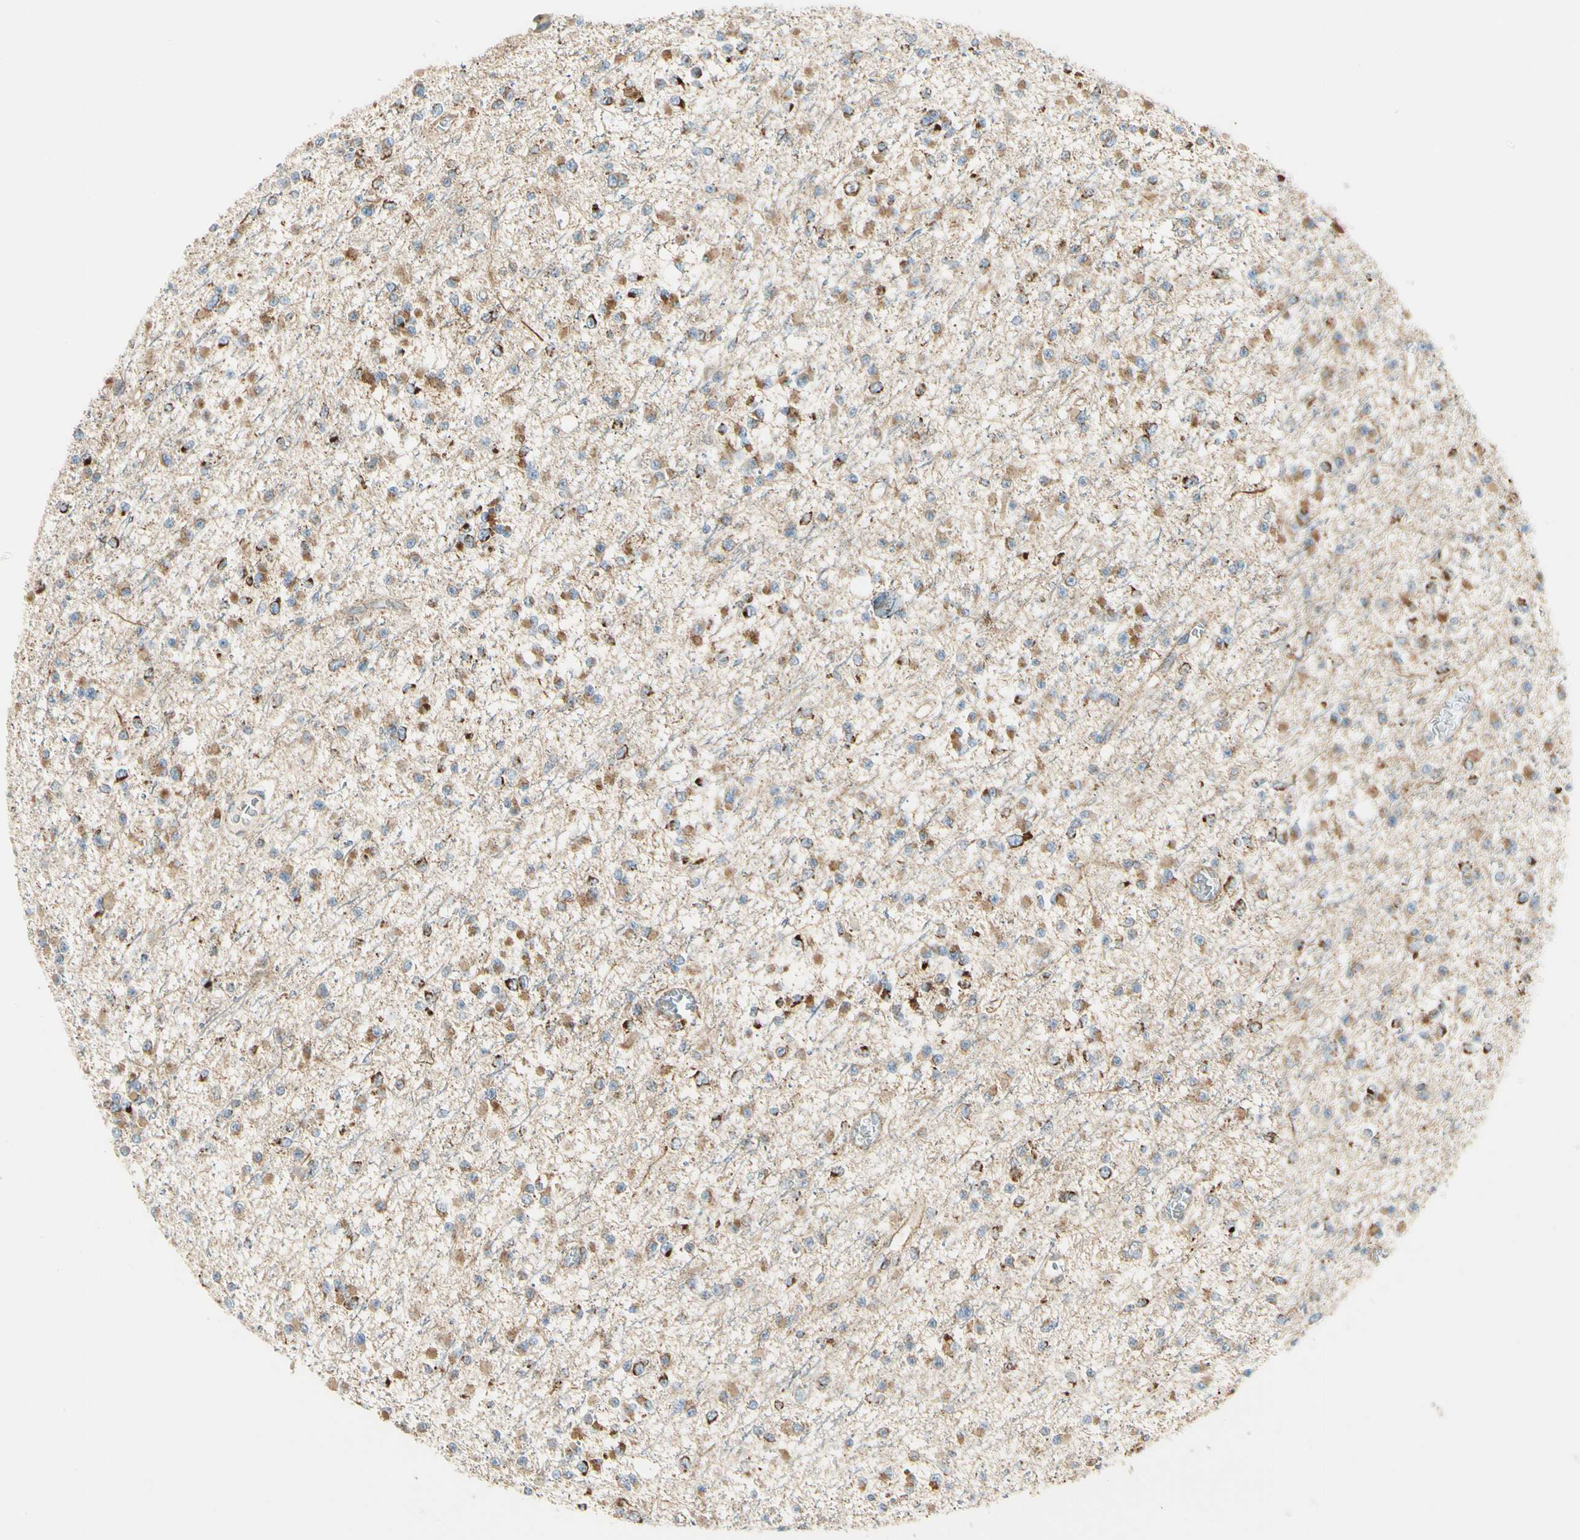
{"staining": {"intensity": "moderate", "quantity": "25%-75%", "location": "cytoplasmic/membranous"}, "tissue": "glioma", "cell_type": "Tumor cells", "image_type": "cancer", "snomed": [{"axis": "morphology", "description": "Glioma, malignant, Low grade"}, {"axis": "topography", "description": "Brain"}], "caption": "DAB immunohistochemical staining of glioma reveals moderate cytoplasmic/membranous protein positivity in about 25%-75% of tumor cells.", "gene": "TBC1D10A", "patient": {"sex": "female", "age": 22}}